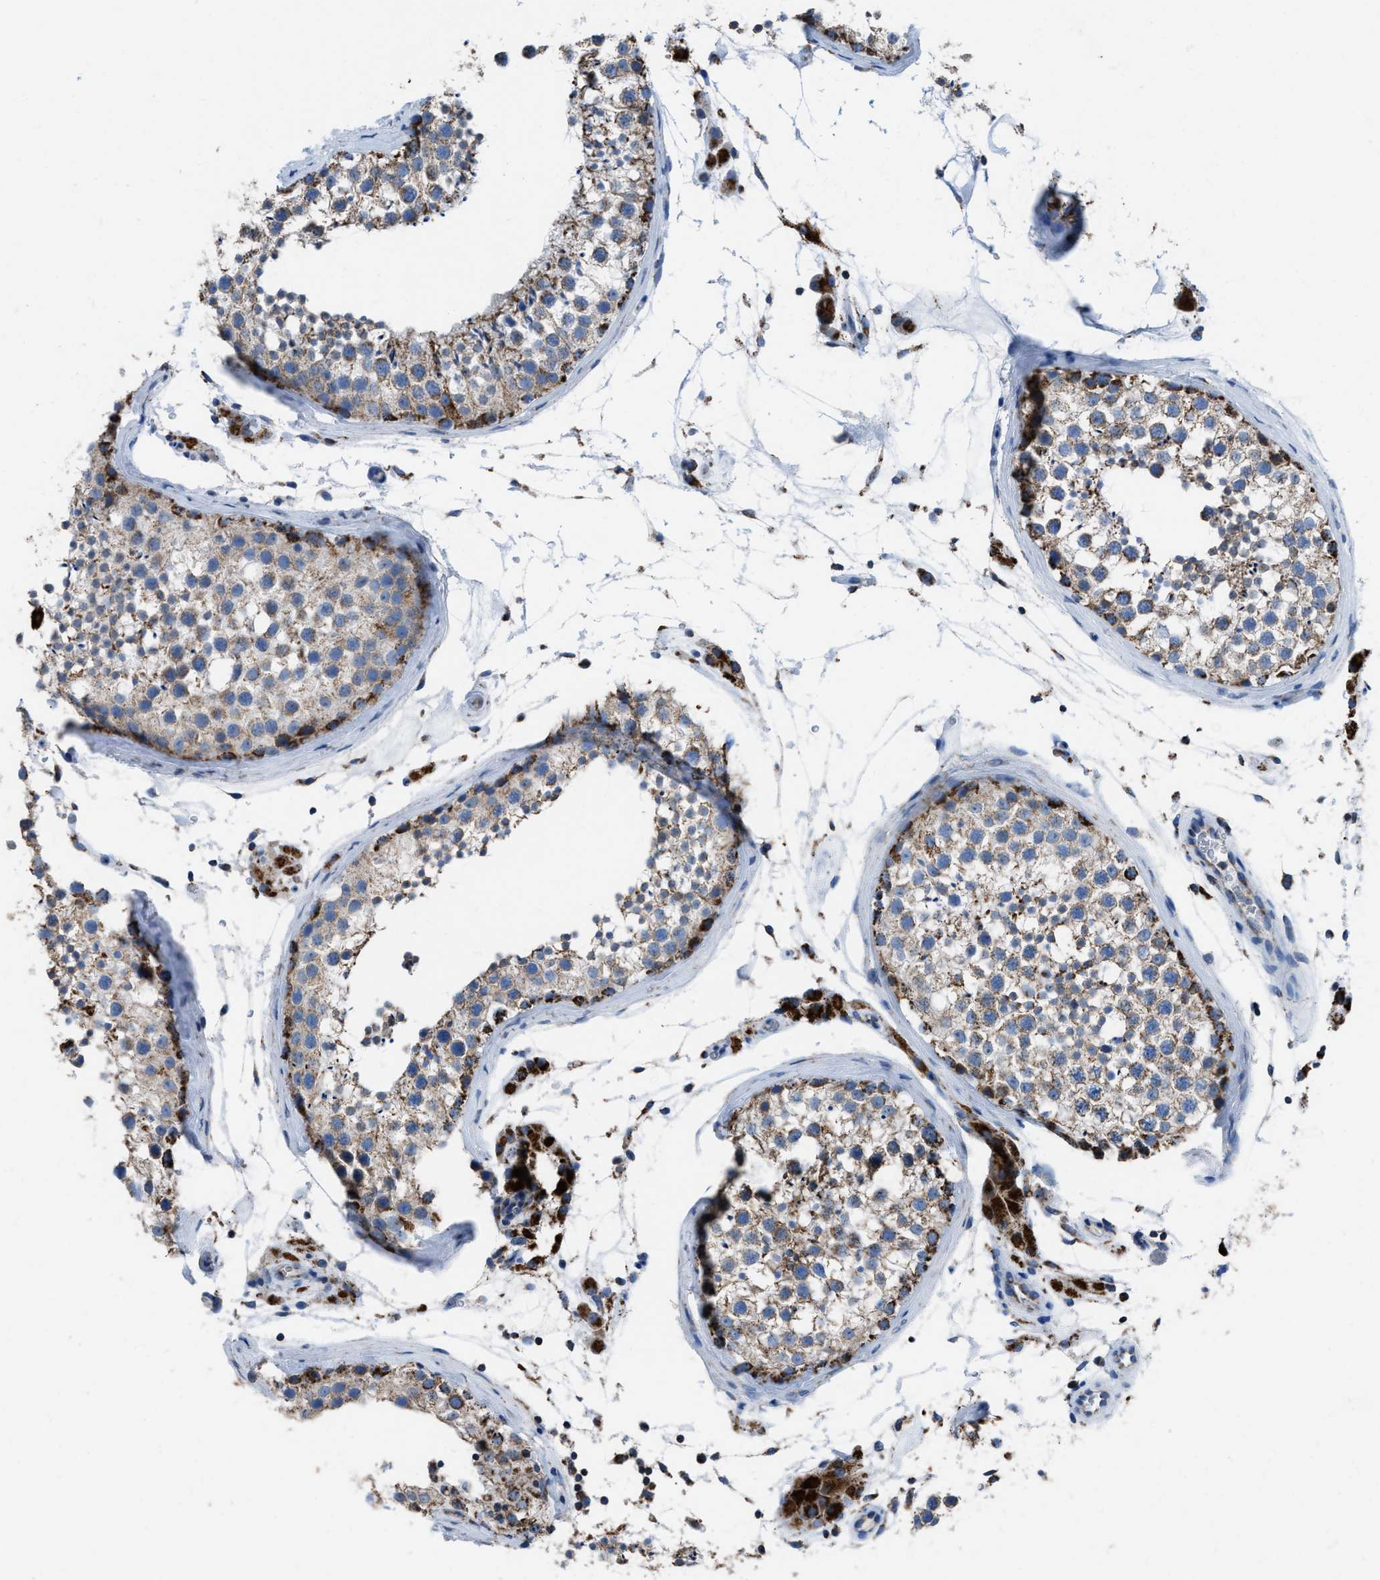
{"staining": {"intensity": "moderate", "quantity": ">75%", "location": "cytoplasmic/membranous"}, "tissue": "testis", "cell_type": "Cells in seminiferous ducts", "image_type": "normal", "snomed": [{"axis": "morphology", "description": "Normal tissue, NOS"}, {"axis": "topography", "description": "Testis"}], "caption": "Human testis stained for a protein (brown) reveals moderate cytoplasmic/membranous positive expression in approximately >75% of cells in seminiferous ducts.", "gene": "ETFB", "patient": {"sex": "male", "age": 46}}